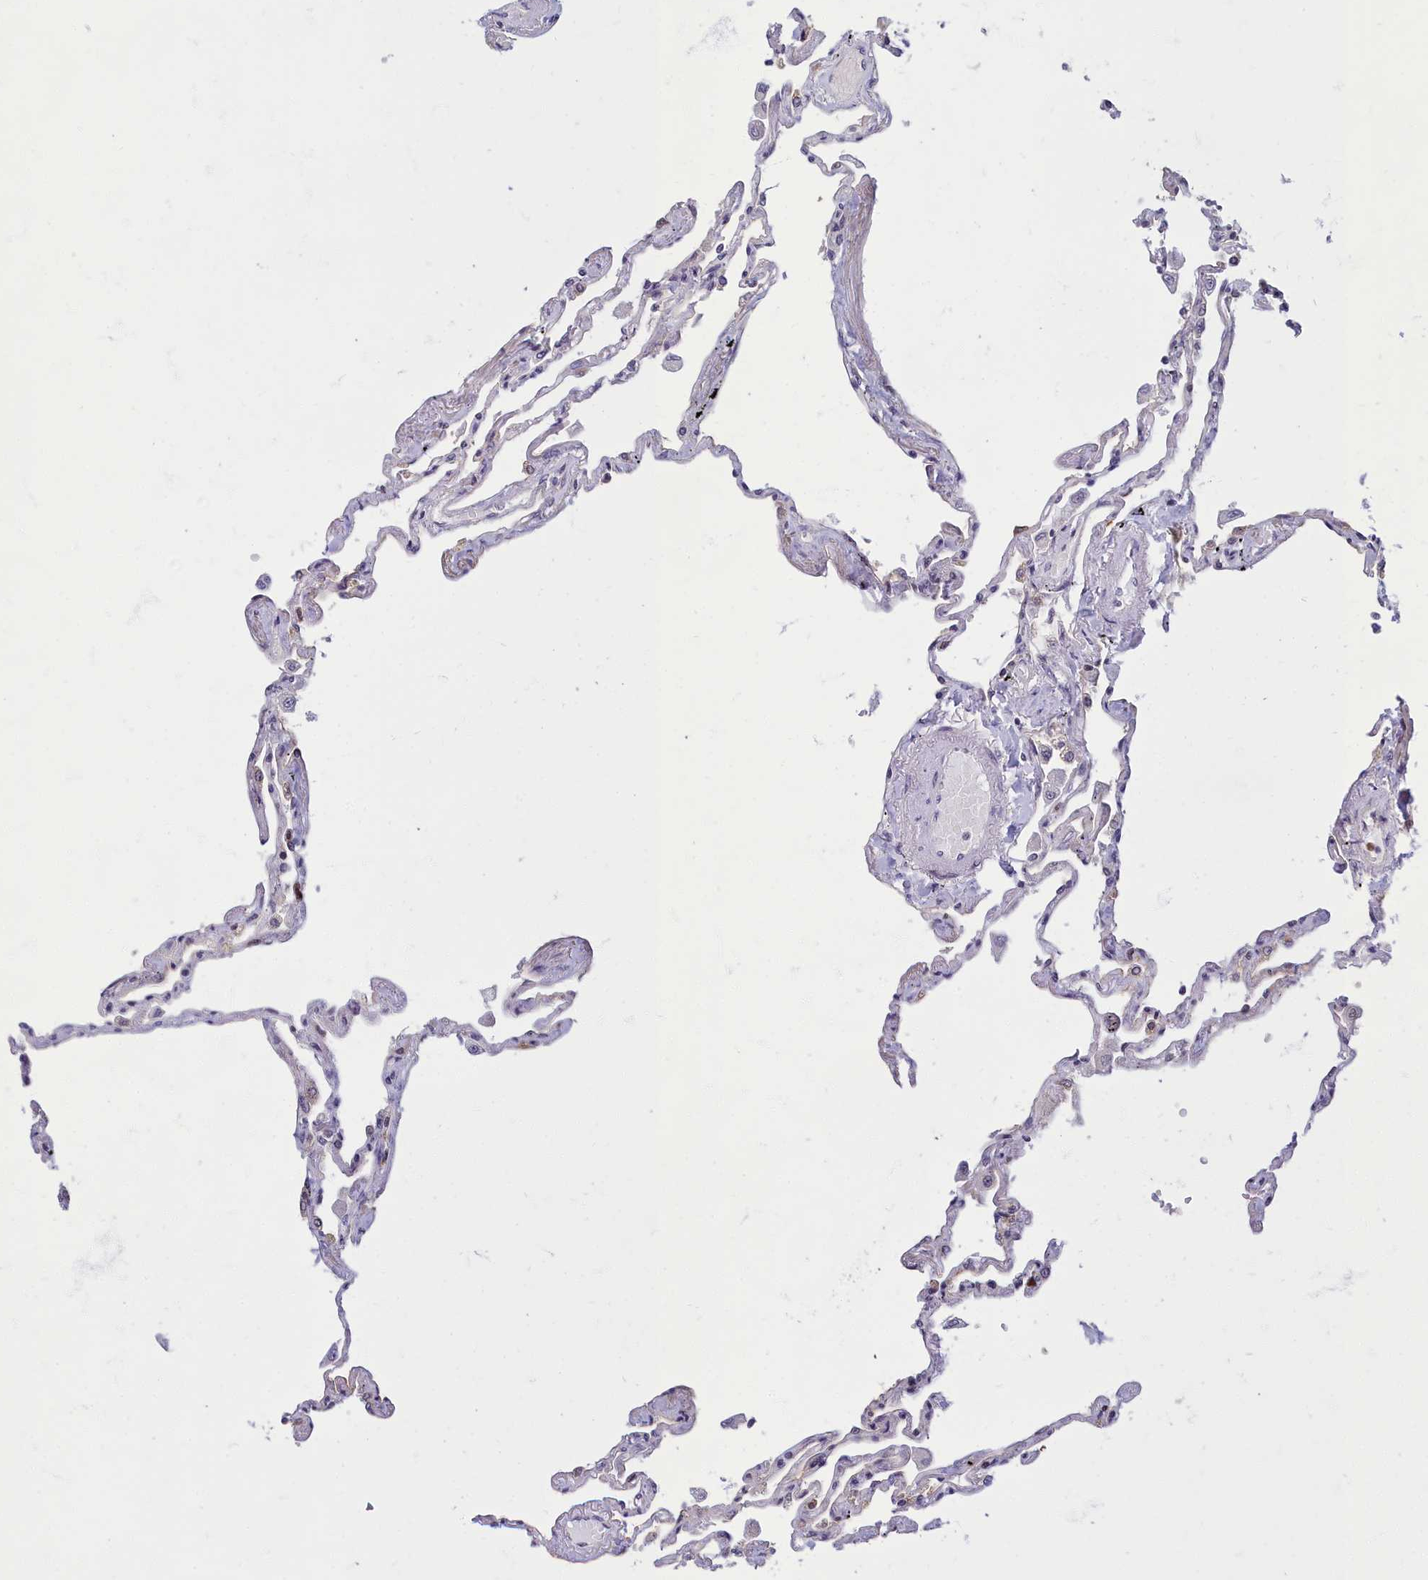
{"staining": {"intensity": "weak", "quantity": "25%-75%", "location": "nuclear"}, "tissue": "lung", "cell_type": "Alveolar cells", "image_type": "normal", "snomed": [{"axis": "morphology", "description": "Normal tissue, NOS"}, {"axis": "topography", "description": "Lung"}], "caption": "The micrograph displays immunohistochemical staining of unremarkable lung. There is weak nuclear positivity is appreciated in about 25%-75% of alveolar cells. The staining was performed using DAB (3,3'-diaminobenzidine), with brown indicating positive protein expression. Nuclei are stained blue with hematoxylin.", "gene": "EARS2", "patient": {"sex": "female", "age": 67}}